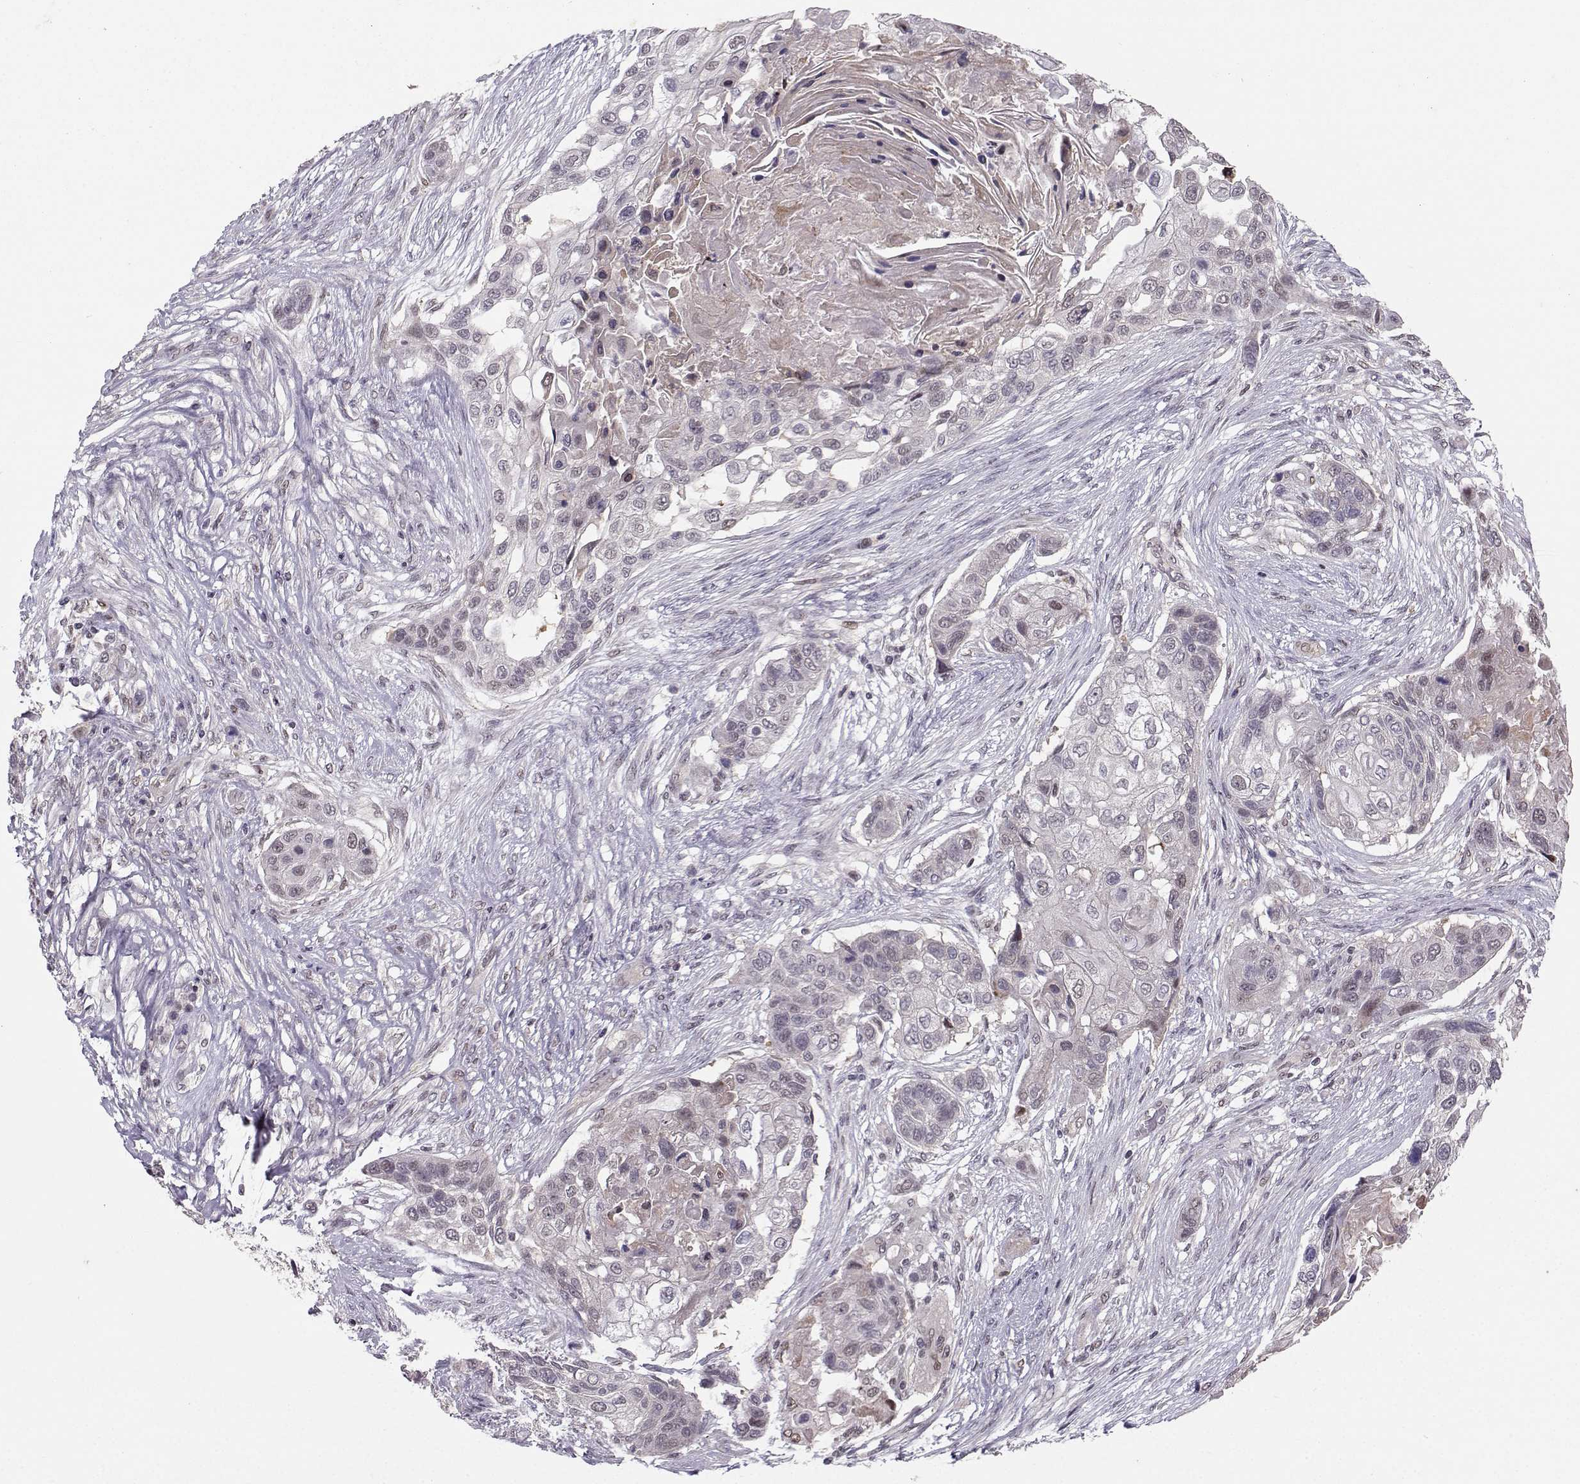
{"staining": {"intensity": "negative", "quantity": "none", "location": "none"}, "tissue": "lung cancer", "cell_type": "Tumor cells", "image_type": "cancer", "snomed": [{"axis": "morphology", "description": "Squamous cell carcinoma, NOS"}, {"axis": "topography", "description": "Lung"}], "caption": "Tumor cells show no significant staining in lung cancer.", "gene": "PKP2", "patient": {"sex": "male", "age": 69}}